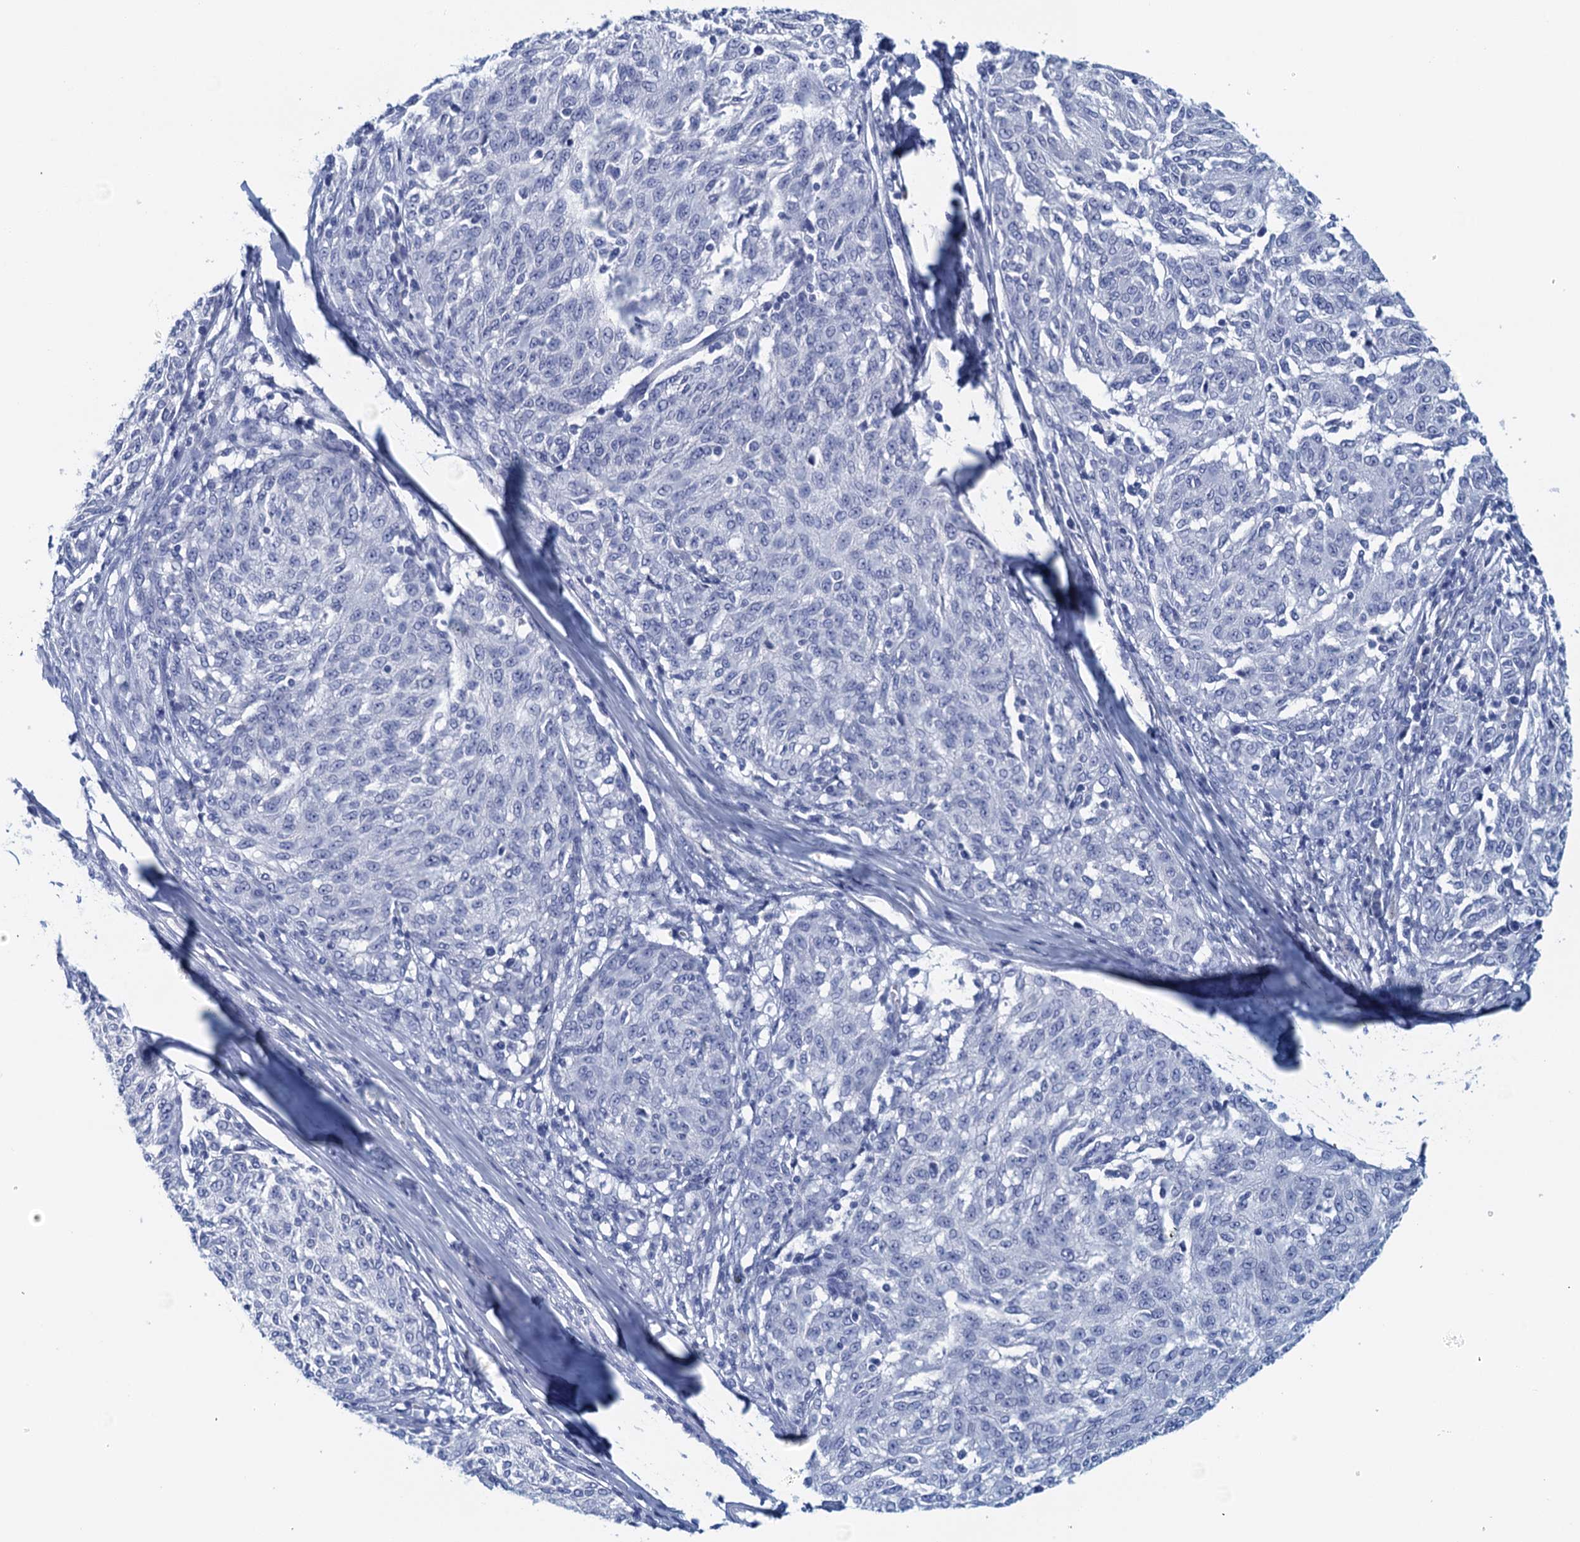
{"staining": {"intensity": "negative", "quantity": "none", "location": "none"}, "tissue": "melanoma", "cell_type": "Tumor cells", "image_type": "cancer", "snomed": [{"axis": "morphology", "description": "Malignant melanoma, NOS"}, {"axis": "topography", "description": "Skin"}], "caption": "This histopathology image is of melanoma stained with IHC to label a protein in brown with the nuclei are counter-stained blue. There is no positivity in tumor cells. The staining was performed using DAB to visualize the protein expression in brown, while the nuclei were stained in blue with hematoxylin (Magnification: 20x).", "gene": "CYP51A1", "patient": {"sex": "female", "age": 72}}